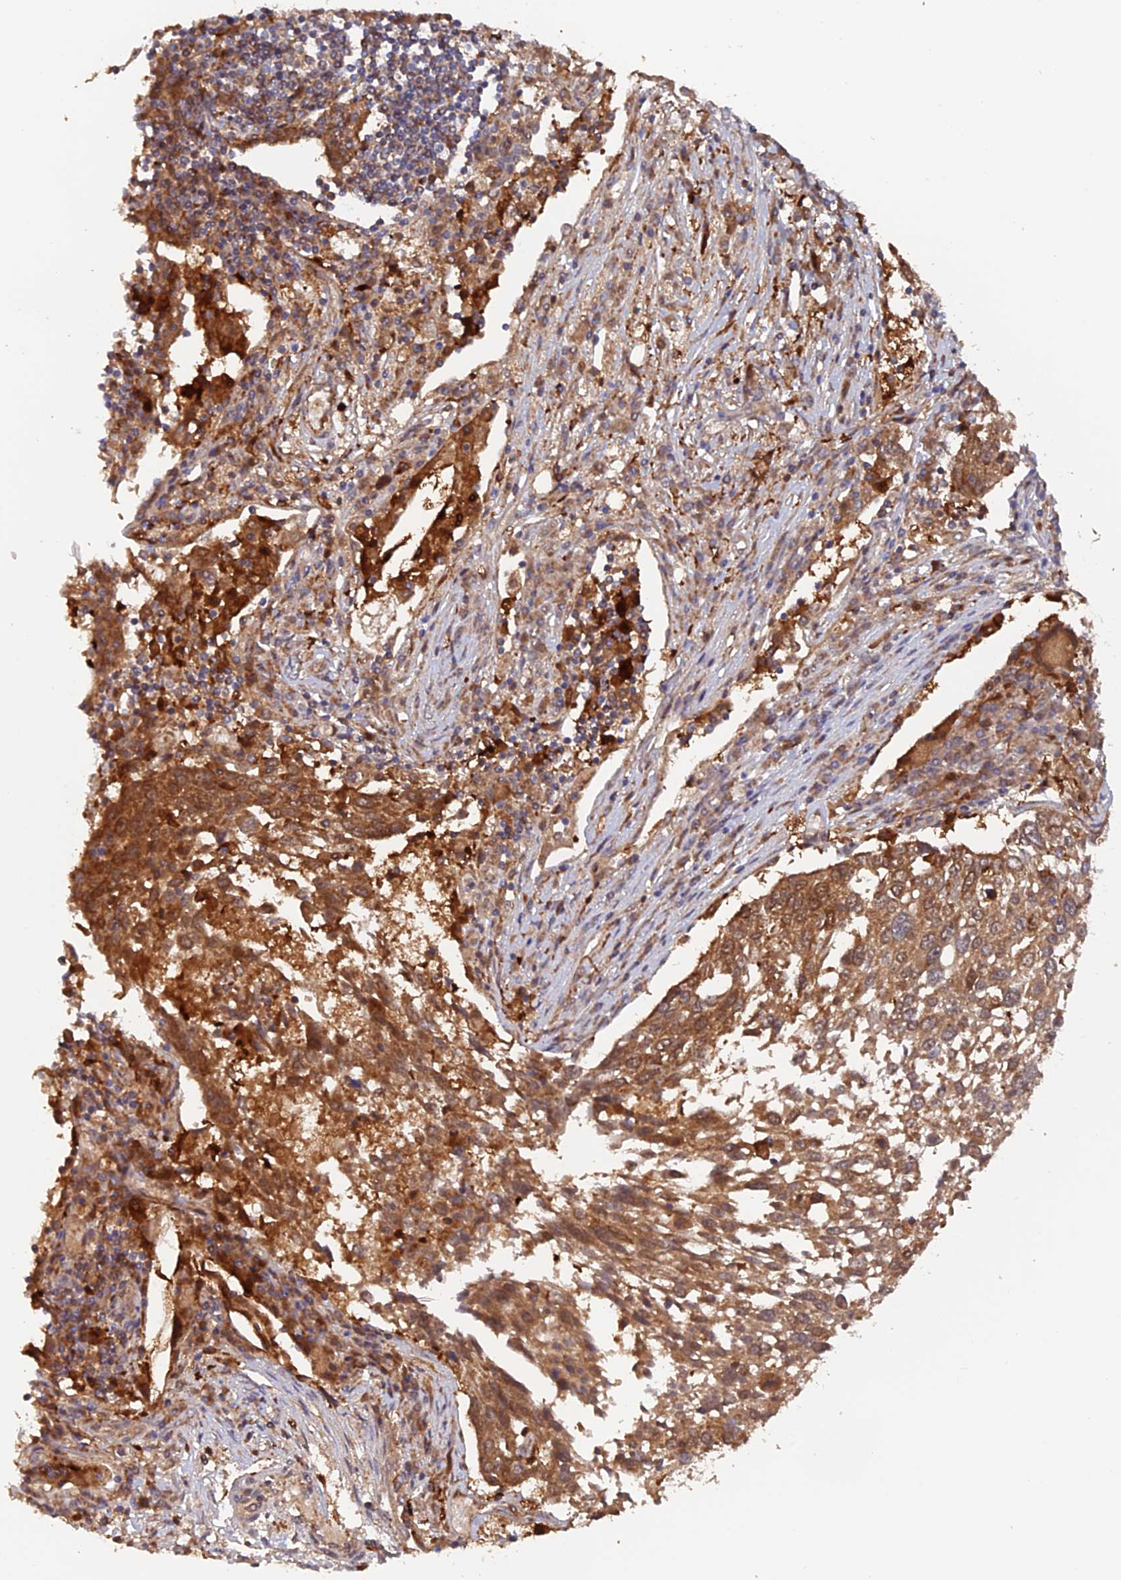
{"staining": {"intensity": "moderate", "quantity": ">75%", "location": "cytoplasmic/membranous"}, "tissue": "lung cancer", "cell_type": "Tumor cells", "image_type": "cancer", "snomed": [{"axis": "morphology", "description": "Squamous cell carcinoma, NOS"}, {"axis": "topography", "description": "Lung"}], "caption": "Lung squamous cell carcinoma stained with IHC demonstrates moderate cytoplasmic/membranous staining in approximately >75% of tumor cells. (DAB IHC, brown staining for protein, blue staining for nuclei).", "gene": "DTYMK", "patient": {"sex": "male", "age": 65}}